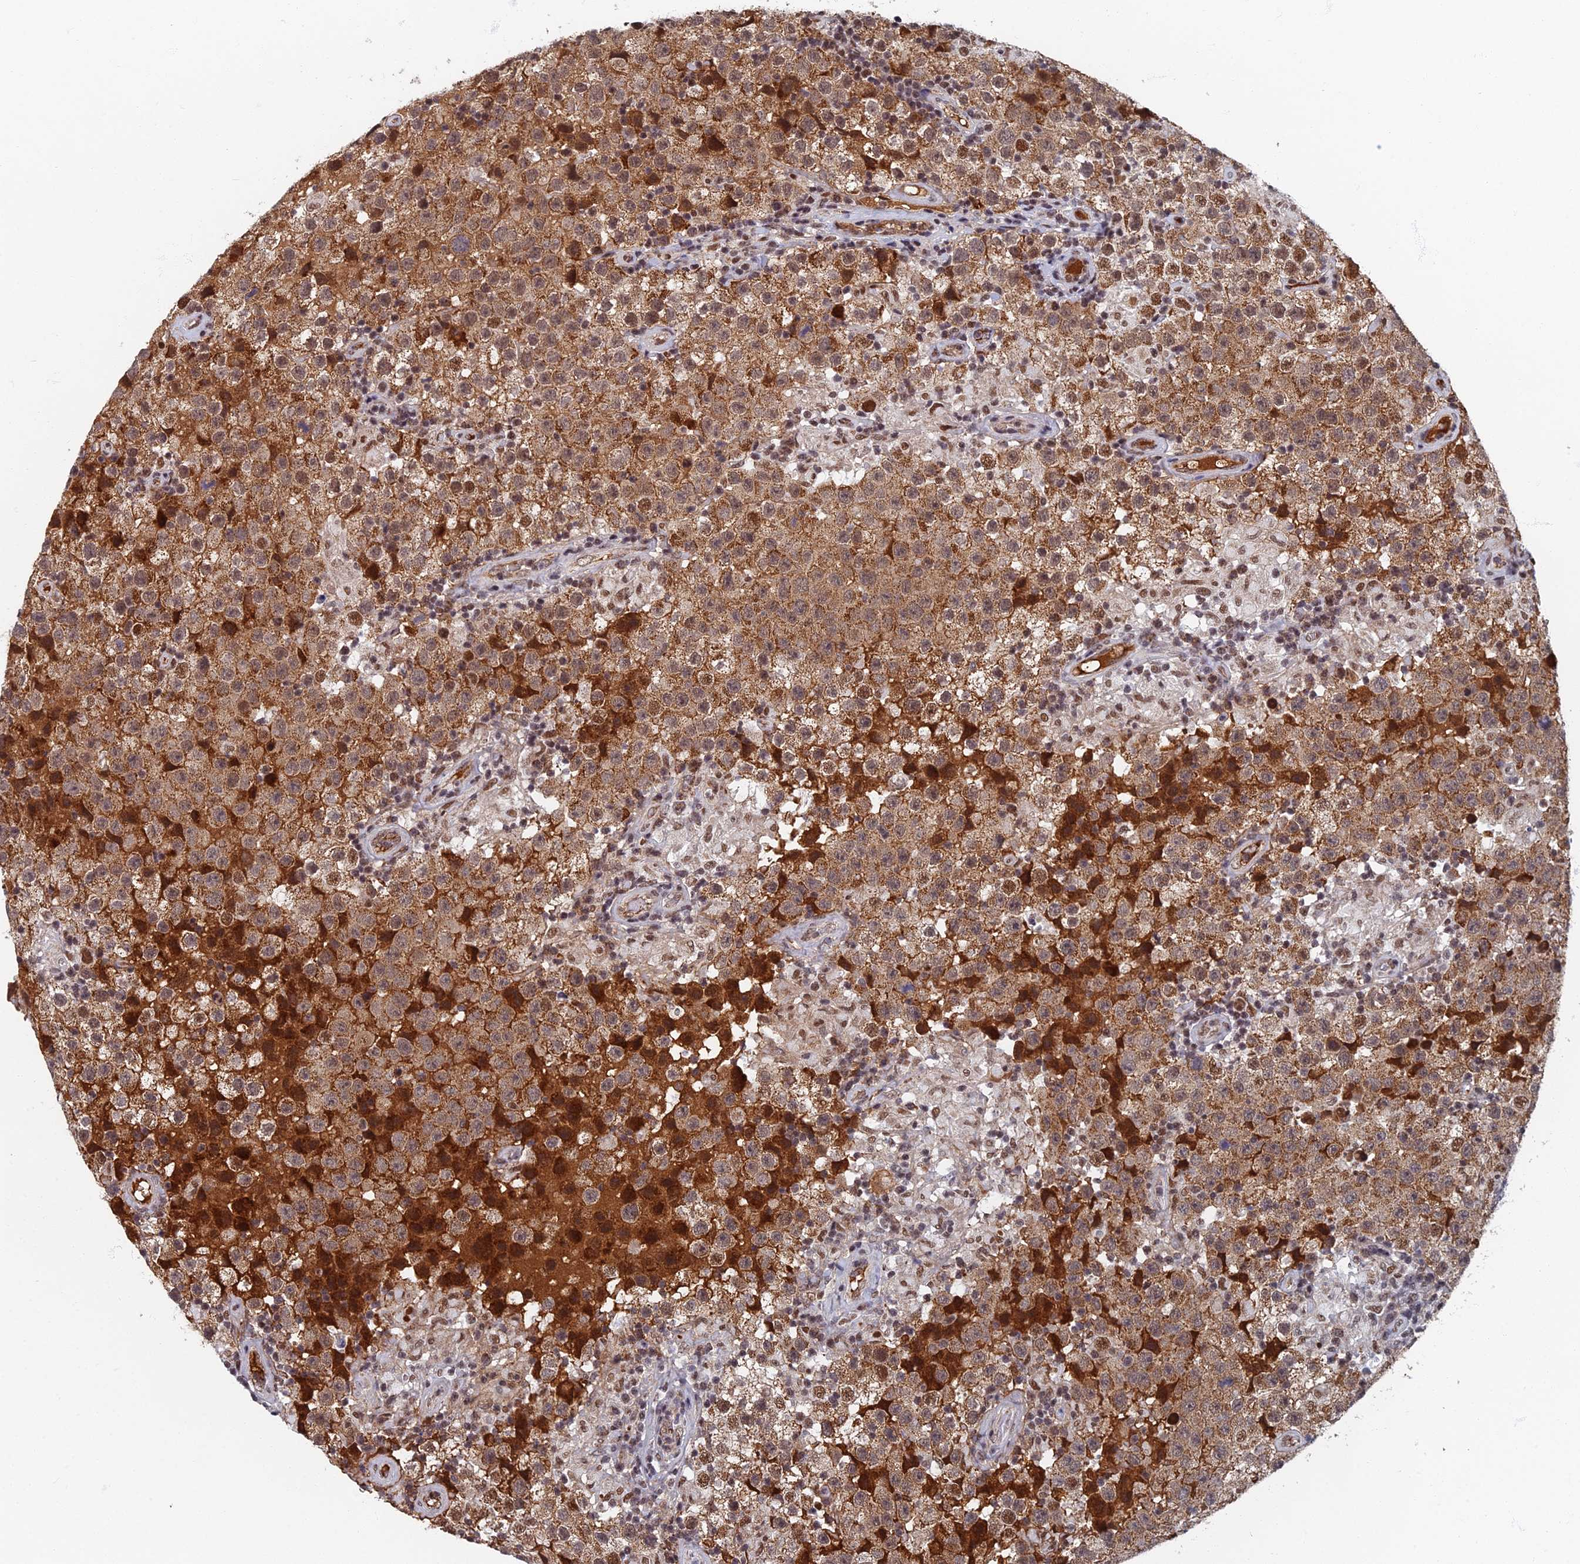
{"staining": {"intensity": "moderate", "quantity": ">75%", "location": "cytoplasmic/membranous,nuclear"}, "tissue": "testis cancer", "cell_type": "Tumor cells", "image_type": "cancer", "snomed": [{"axis": "morphology", "description": "Seminoma, NOS"}, {"axis": "morphology", "description": "Carcinoma, Embryonal, NOS"}, {"axis": "topography", "description": "Testis"}], "caption": "Immunohistochemistry (DAB (3,3'-diaminobenzidine)) staining of testis cancer (embryonal carcinoma) displays moderate cytoplasmic/membranous and nuclear protein expression in about >75% of tumor cells. (IHC, brightfield microscopy, high magnification).", "gene": "TAF13", "patient": {"sex": "male", "age": 41}}